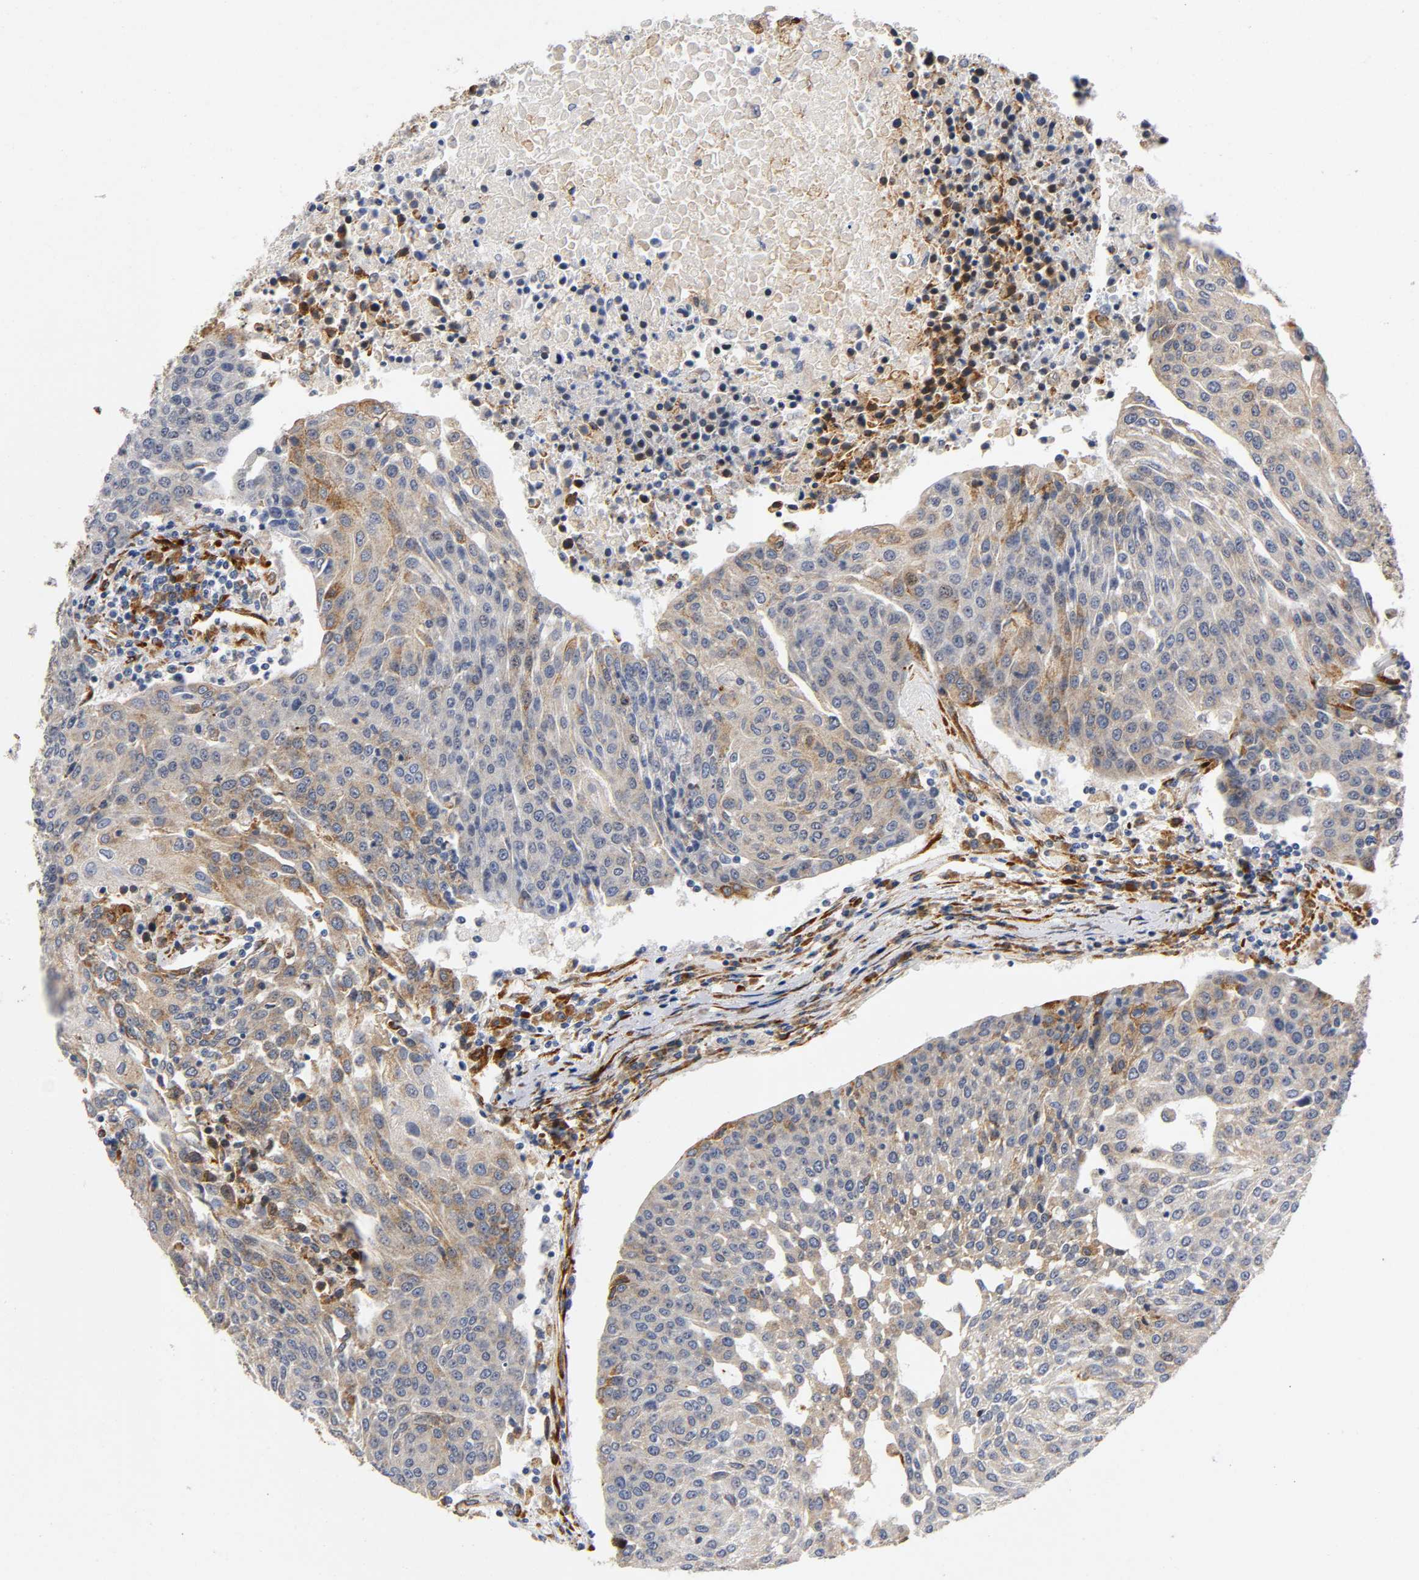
{"staining": {"intensity": "moderate", "quantity": ">75%", "location": "cytoplasmic/membranous"}, "tissue": "urothelial cancer", "cell_type": "Tumor cells", "image_type": "cancer", "snomed": [{"axis": "morphology", "description": "Urothelial carcinoma, High grade"}, {"axis": "topography", "description": "Urinary bladder"}], "caption": "Tumor cells display moderate cytoplasmic/membranous positivity in approximately >75% of cells in high-grade urothelial carcinoma.", "gene": "SOS2", "patient": {"sex": "female", "age": 85}}